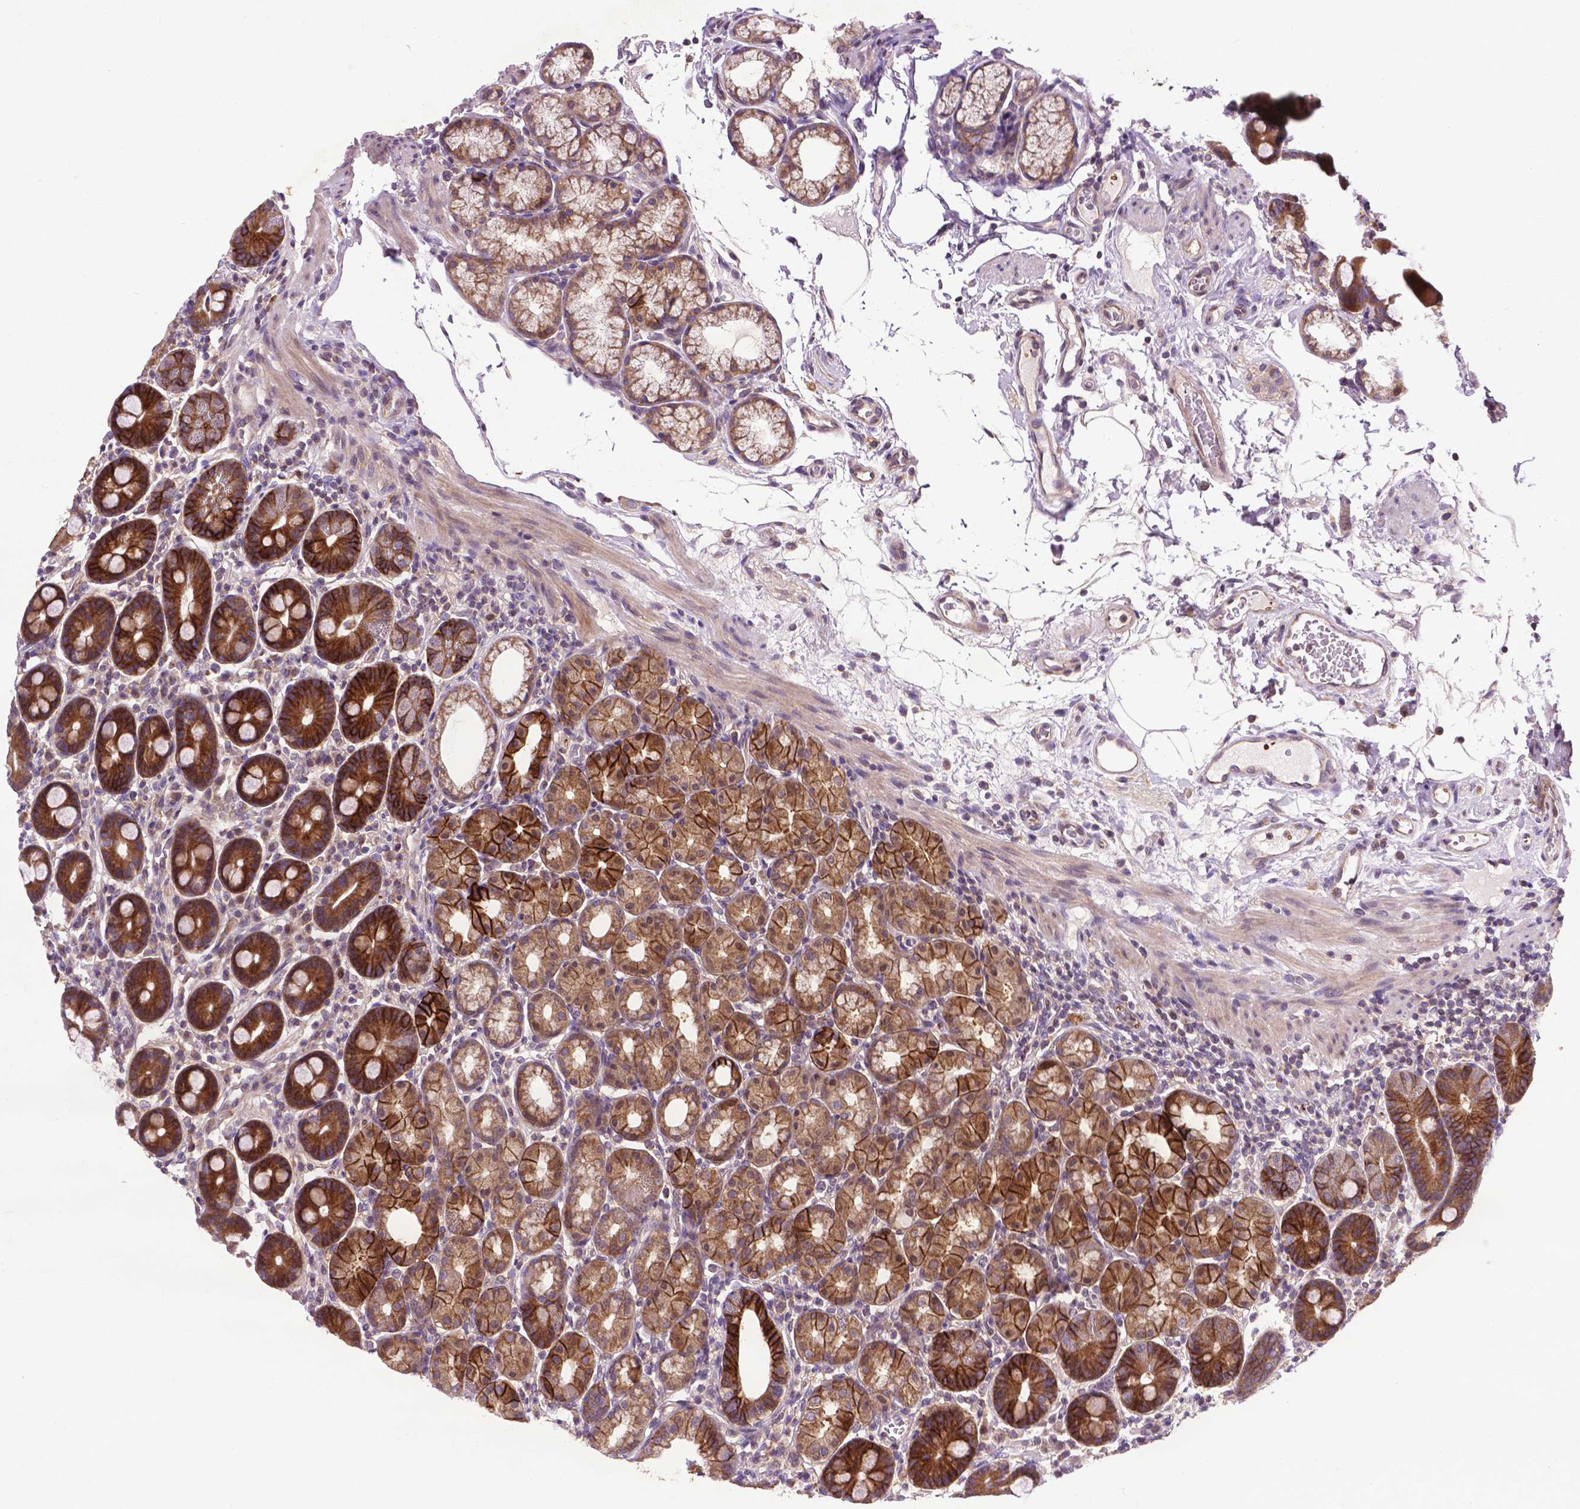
{"staining": {"intensity": "strong", "quantity": ">75%", "location": "cytoplasmic/membranous"}, "tissue": "duodenum", "cell_type": "Glandular cells", "image_type": "normal", "snomed": [{"axis": "morphology", "description": "Normal tissue, NOS"}, {"axis": "topography", "description": "Pancreas"}, {"axis": "topography", "description": "Duodenum"}], "caption": "Immunohistochemical staining of unremarkable human duodenum demonstrates high levels of strong cytoplasmic/membranous staining in about >75% of glandular cells.", "gene": "SPNS2", "patient": {"sex": "male", "age": 59}}